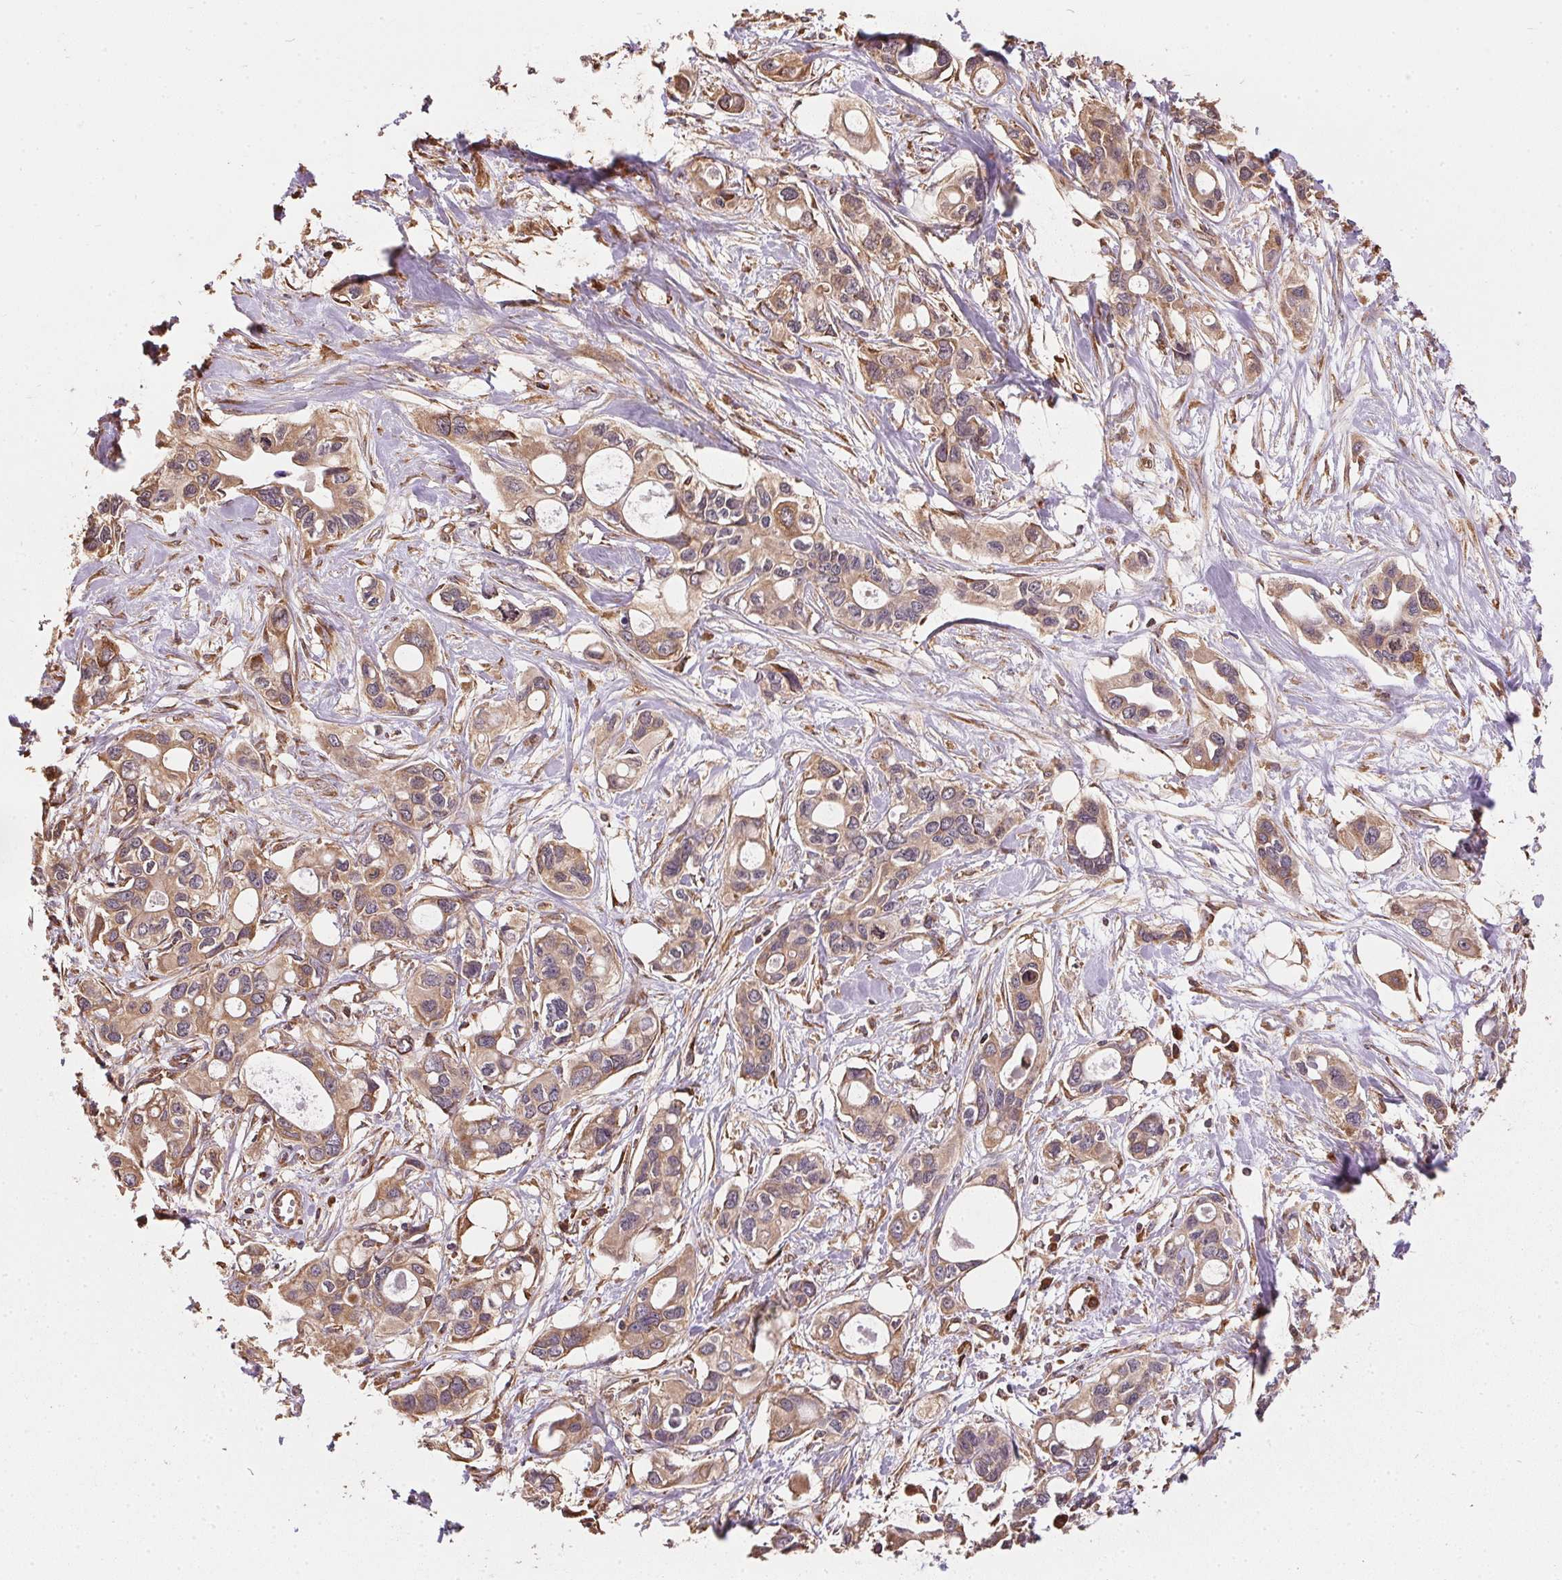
{"staining": {"intensity": "moderate", "quantity": ">75%", "location": "cytoplasmic/membranous"}, "tissue": "pancreatic cancer", "cell_type": "Tumor cells", "image_type": "cancer", "snomed": [{"axis": "morphology", "description": "Adenocarcinoma, NOS"}, {"axis": "topography", "description": "Pancreas"}], "caption": "A micrograph of human adenocarcinoma (pancreatic) stained for a protein displays moderate cytoplasmic/membranous brown staining in tumor cells. Using DAB (brown) and hematoxylin (blue) stains, captured at high magnification using brightfield microscopy.", "gene": "EIF2S1", "patient": {"sex": "male", "age": 60}}